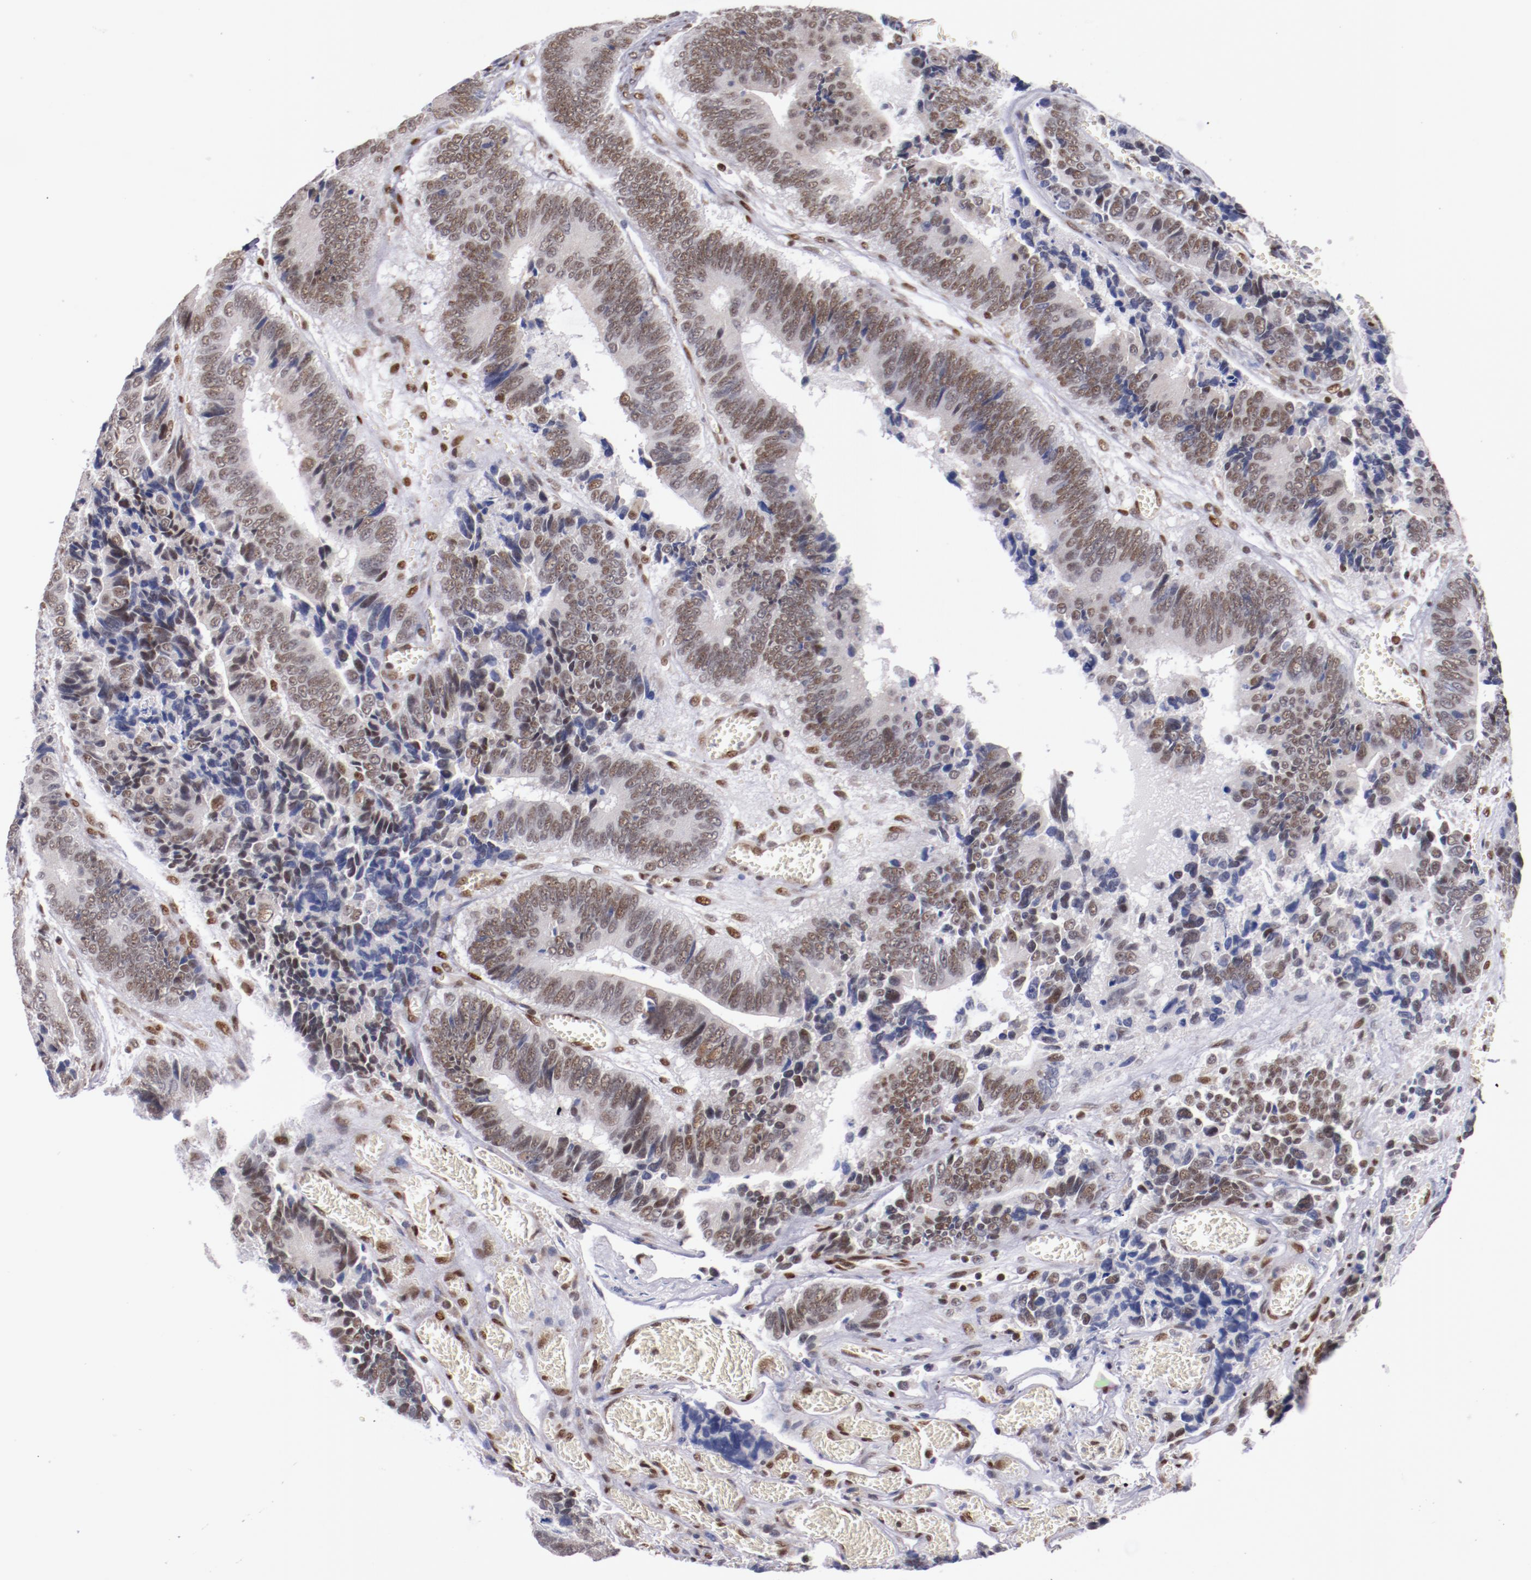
{"staining": {"intensity": "weak", "quantity": ">75%", "location": "nuclear"}, "tissue": "colorectal cancer", "cell_type": "Tumor cells", "image_type": "cancer", "snomed": [{"axis": "morphology", "description": "Adenocarcinoma, NOS"}, {"axis": "topography", "description": "Colon"}], "caption": "Protein staining of adenocarcinoma (colorectal) tissue exhibits weak nuclear expression in approximately >75% of tumor cells.", "gene": "SRF", "patient": {"sex": "male", "age": 72}}